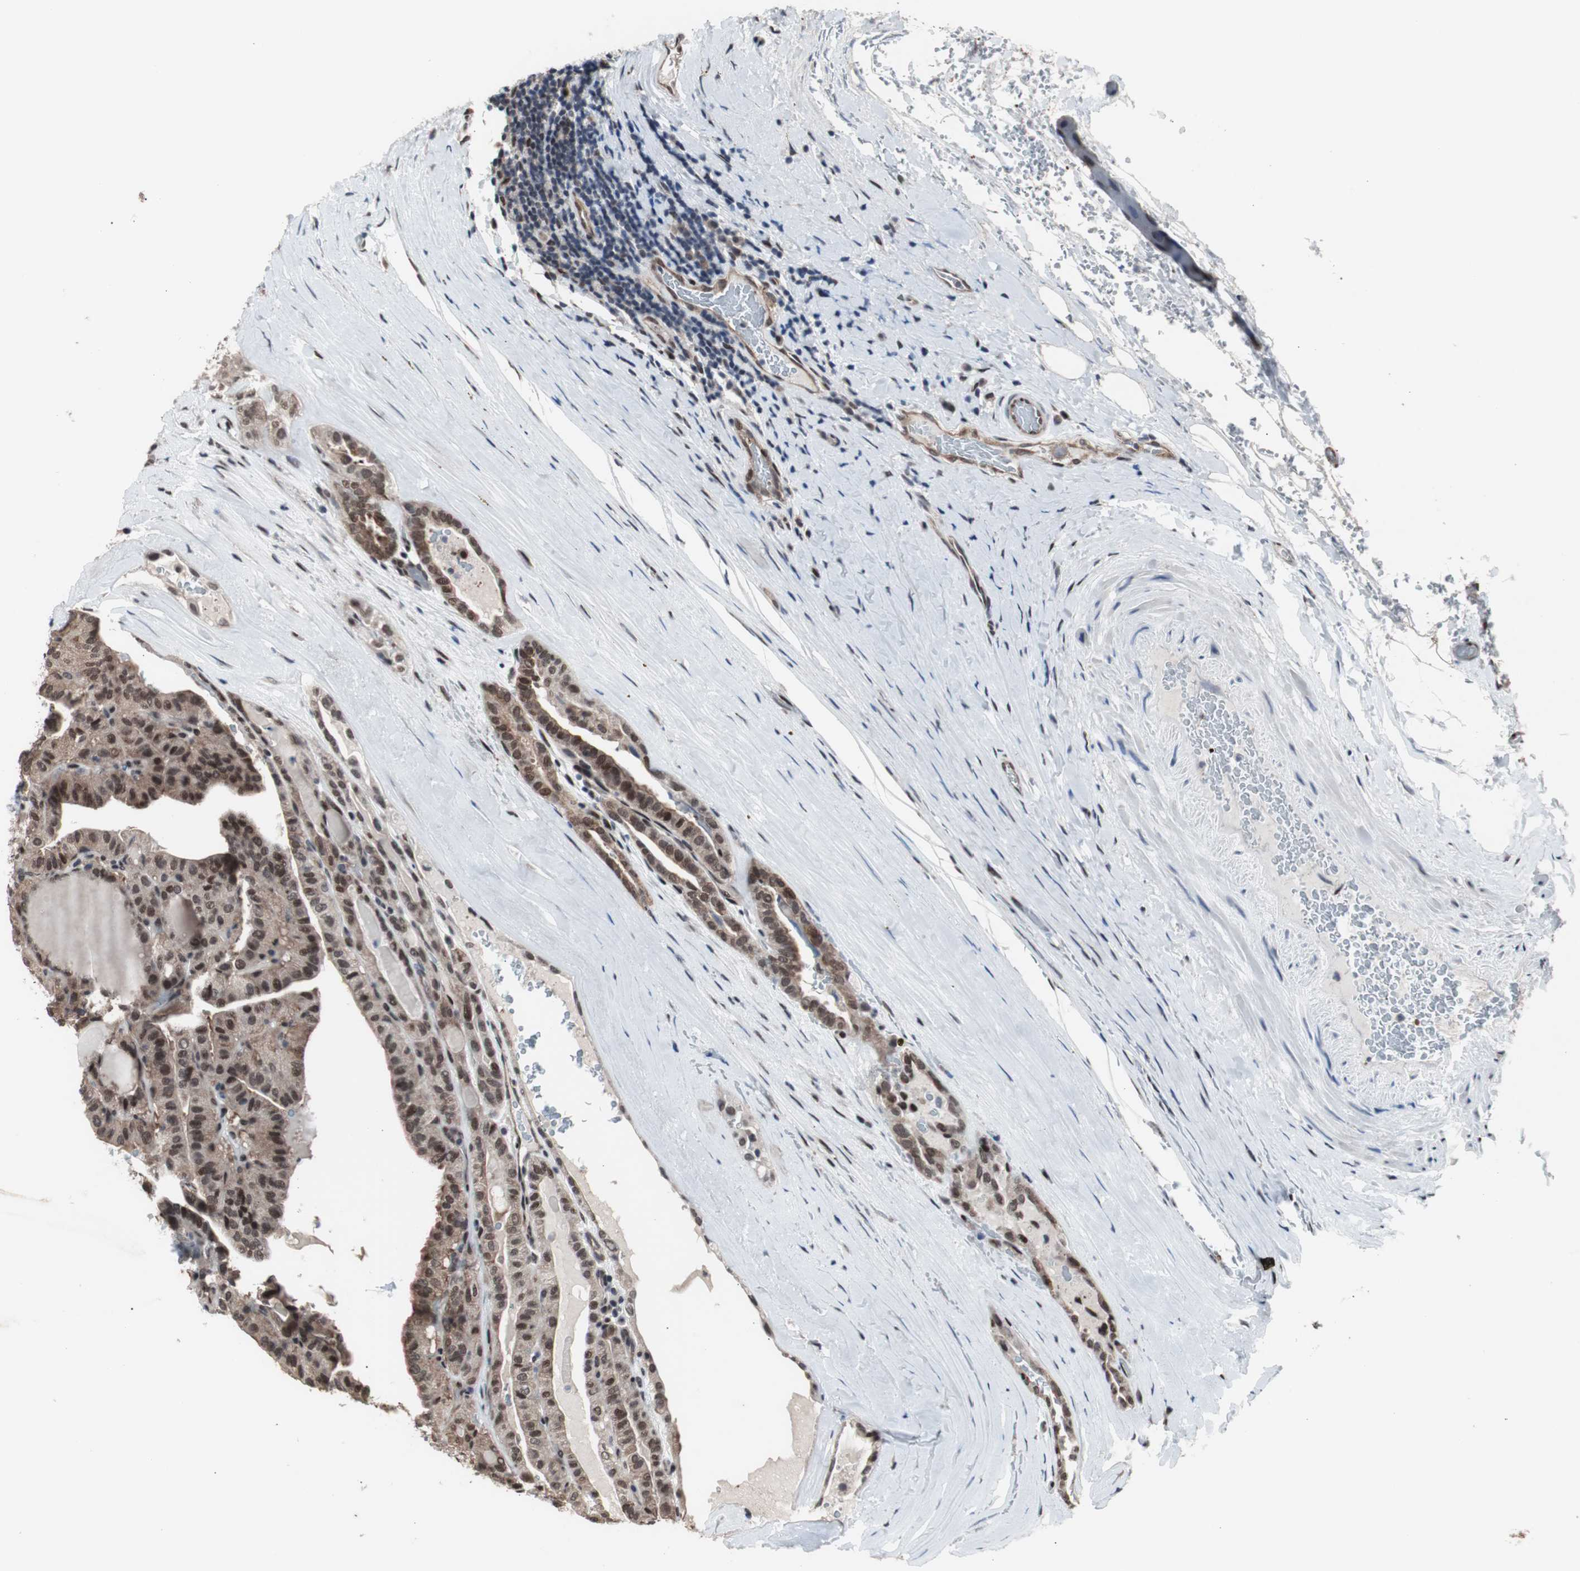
{"staining": {"intensity": "moderate", "quantity": "25%-75%", "location": "nuclear"}, "tissue": "thyroid cancer", "cell_type": "Tumor cells", "image_type": "cancer", "snomed": [{"axis": "morphology", "description": "Papillary adenocarcinoma, NOS"}, {"axis": "topography", "description": "Thyroid gland"}], "caption": "This is an image of immunohistochemistry (IHC) staining of thyroid papillary adenocarcinoma, which shows moderate staining in the nuclear of tumor cells.", "gene": "POGZ", "patient": {"sex": "male", "age": 77}}